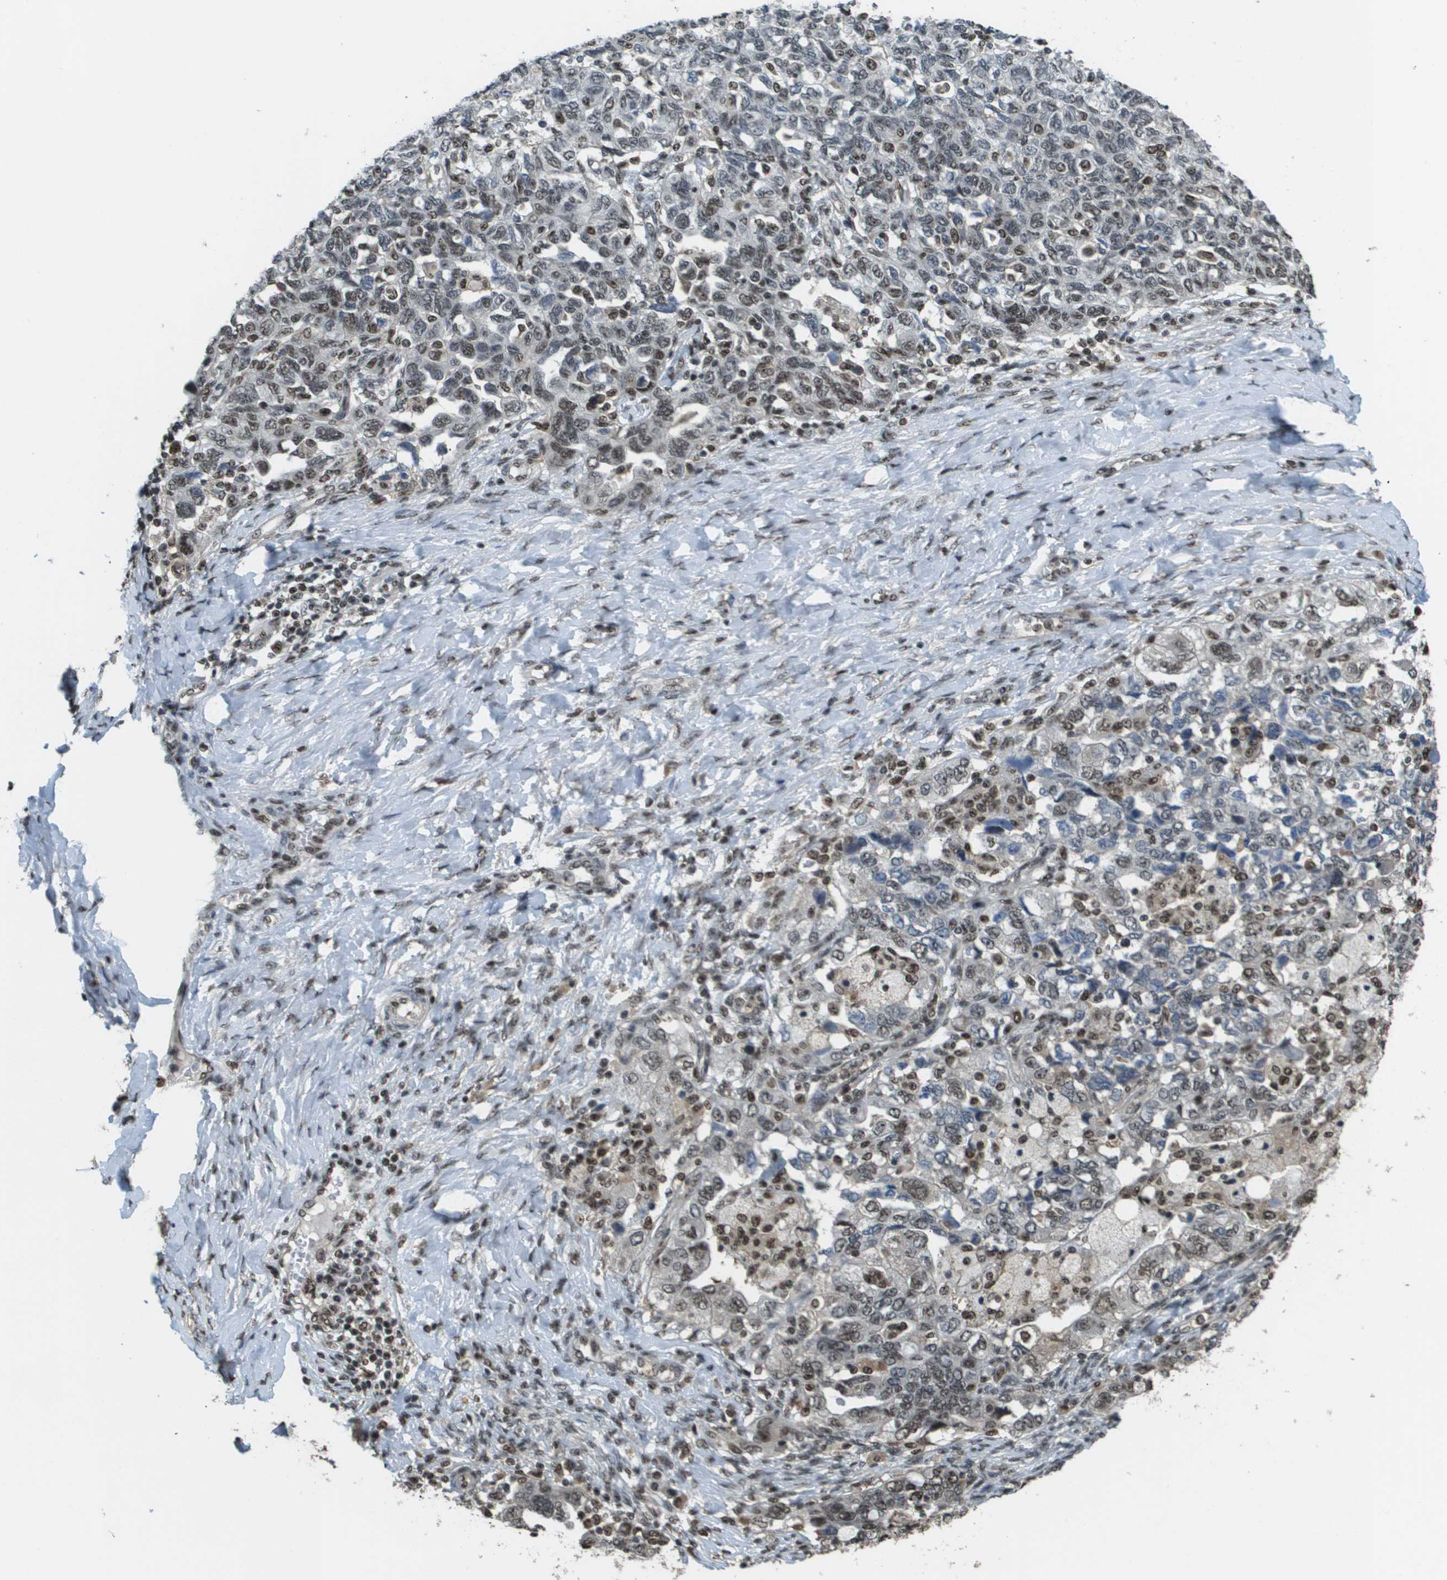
{"staining": {"intensity": "weak", "quantity": "25%-75%", "location": "nuclear"}, "tissue": "ovarian cancer", "cell_type": "Tumor cells", "image_type": "cancer", "snomed": [{"axis": "morphology", "description": "Carcinoma, NOS"}, {"axis": "morphology", "description": "Cystadenocarcinoma, serous, NOS"}, {"axis": "topography", "description": "Ovary"}], "caption": "Protein expression analysis of serous cystadenocarcinoma (ovarian) exhibits weak nuclear positivity in approximately 25%-75% of tumor cells.", "gene": "SP100", "patient": {"sex": "female", "age": 69}}